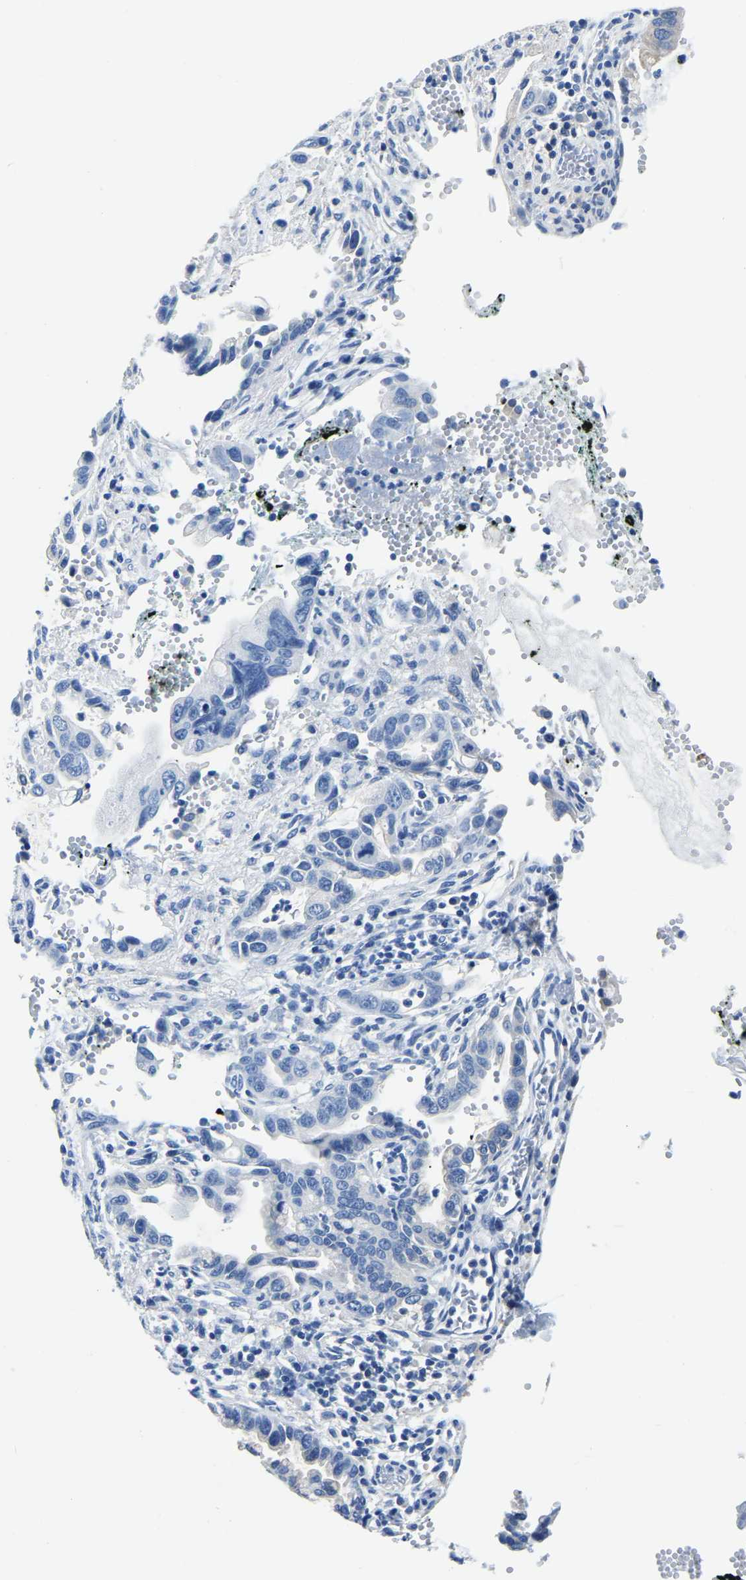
{"staining": {"intensity": "negative", "quantity": "none", "location": "none"}, "tissue": "pancreatic cancer", "cell_type": "Tumor cells", "image_type": "cancer", "snomed": [{"axis": "morphology", "description": "Adenocarcinoma, NOS"}, {"axis": "topography", "description": "Pancreas"}], "caption": "This histopathology image is of adenocarcinoma (pancreatic) stained with immunohistochemistry to label a protein in brown with the nuclei are counter-stained blue. There is no expression in tumor cells. (DAB IHC, high magnification).", "gene": "ZDHHC13", "patient": {"sex": "female", "age": 70}}